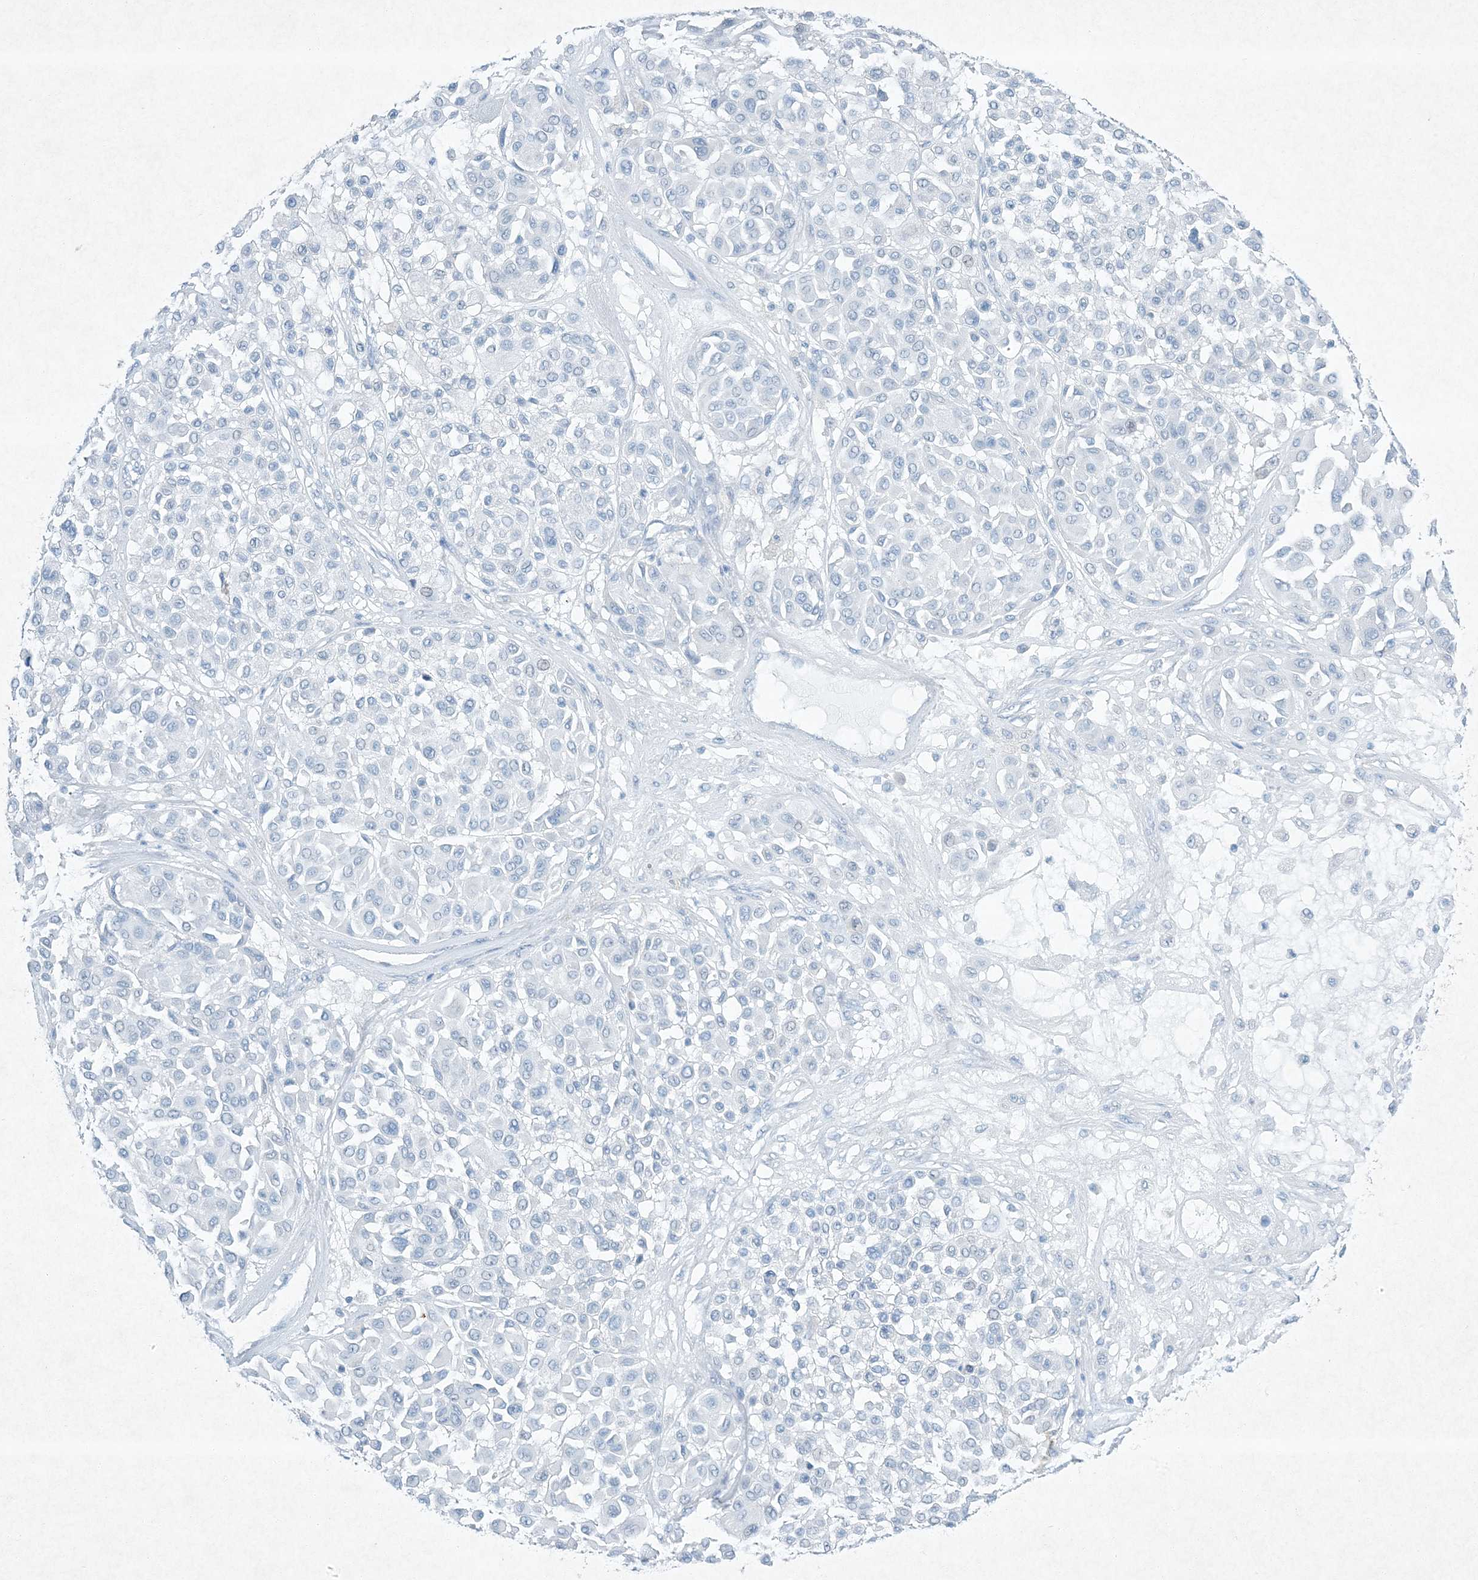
{"staining": {"intensity": "negative", "quantity": "none", "location": "none"}, "tissue": "melanoma", "cell_type": "Tumor cells", "image_type": "cancer", "snomed": [{"axis": "morphology", "description": "Malignant melanoma, Metastatic site"}, {"axis": "topography", "description": "Soft tissue"}], "caption": "DAB (3,3'-diaminobenzidine) immunohistochemical staining of melanoma reveals no significant staining in tumor cells.", "gene": "PGM5", "patient": {"sex": "male", "age": 41}}